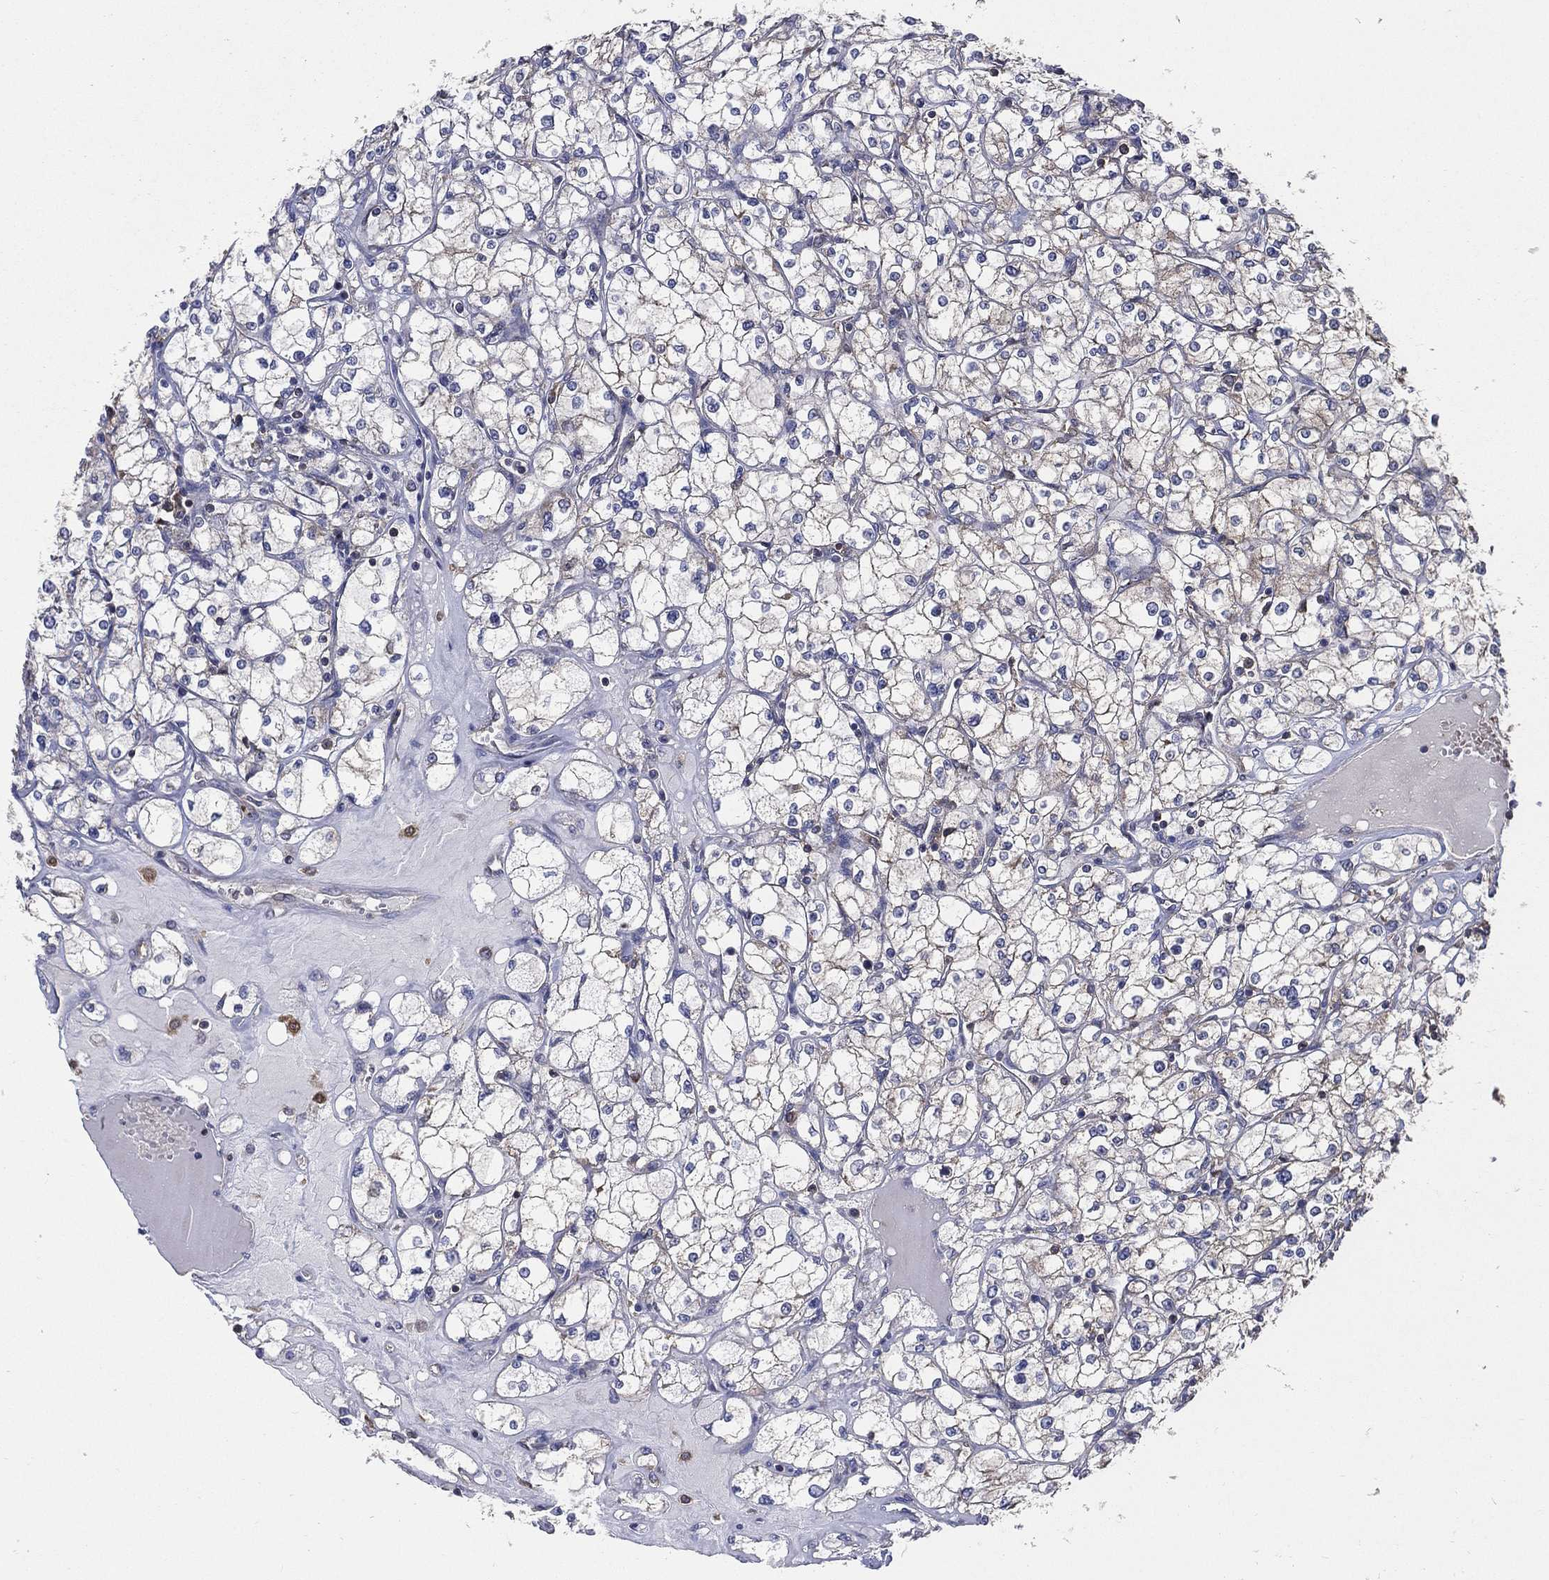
{"staining": {"intensity": "weak", "quantity": "<25%", "location": "cytoplasmic/membranous"}, "tissue": "renal cancer", "cell_type": "Tumor cells", "image_type": "cancer", "snomed": [{"axis": "morphology", "description": "Adenocarcinoma, NOS"}, {"axis": "topography", "description": "Kidney"}], "caption": "Adenocarcinoma (renal) stained for a protein using IHC exhibits no positivity tumor cells.", "gene": "SMPD3", "patient": {"sex": "male", "age": 67}}